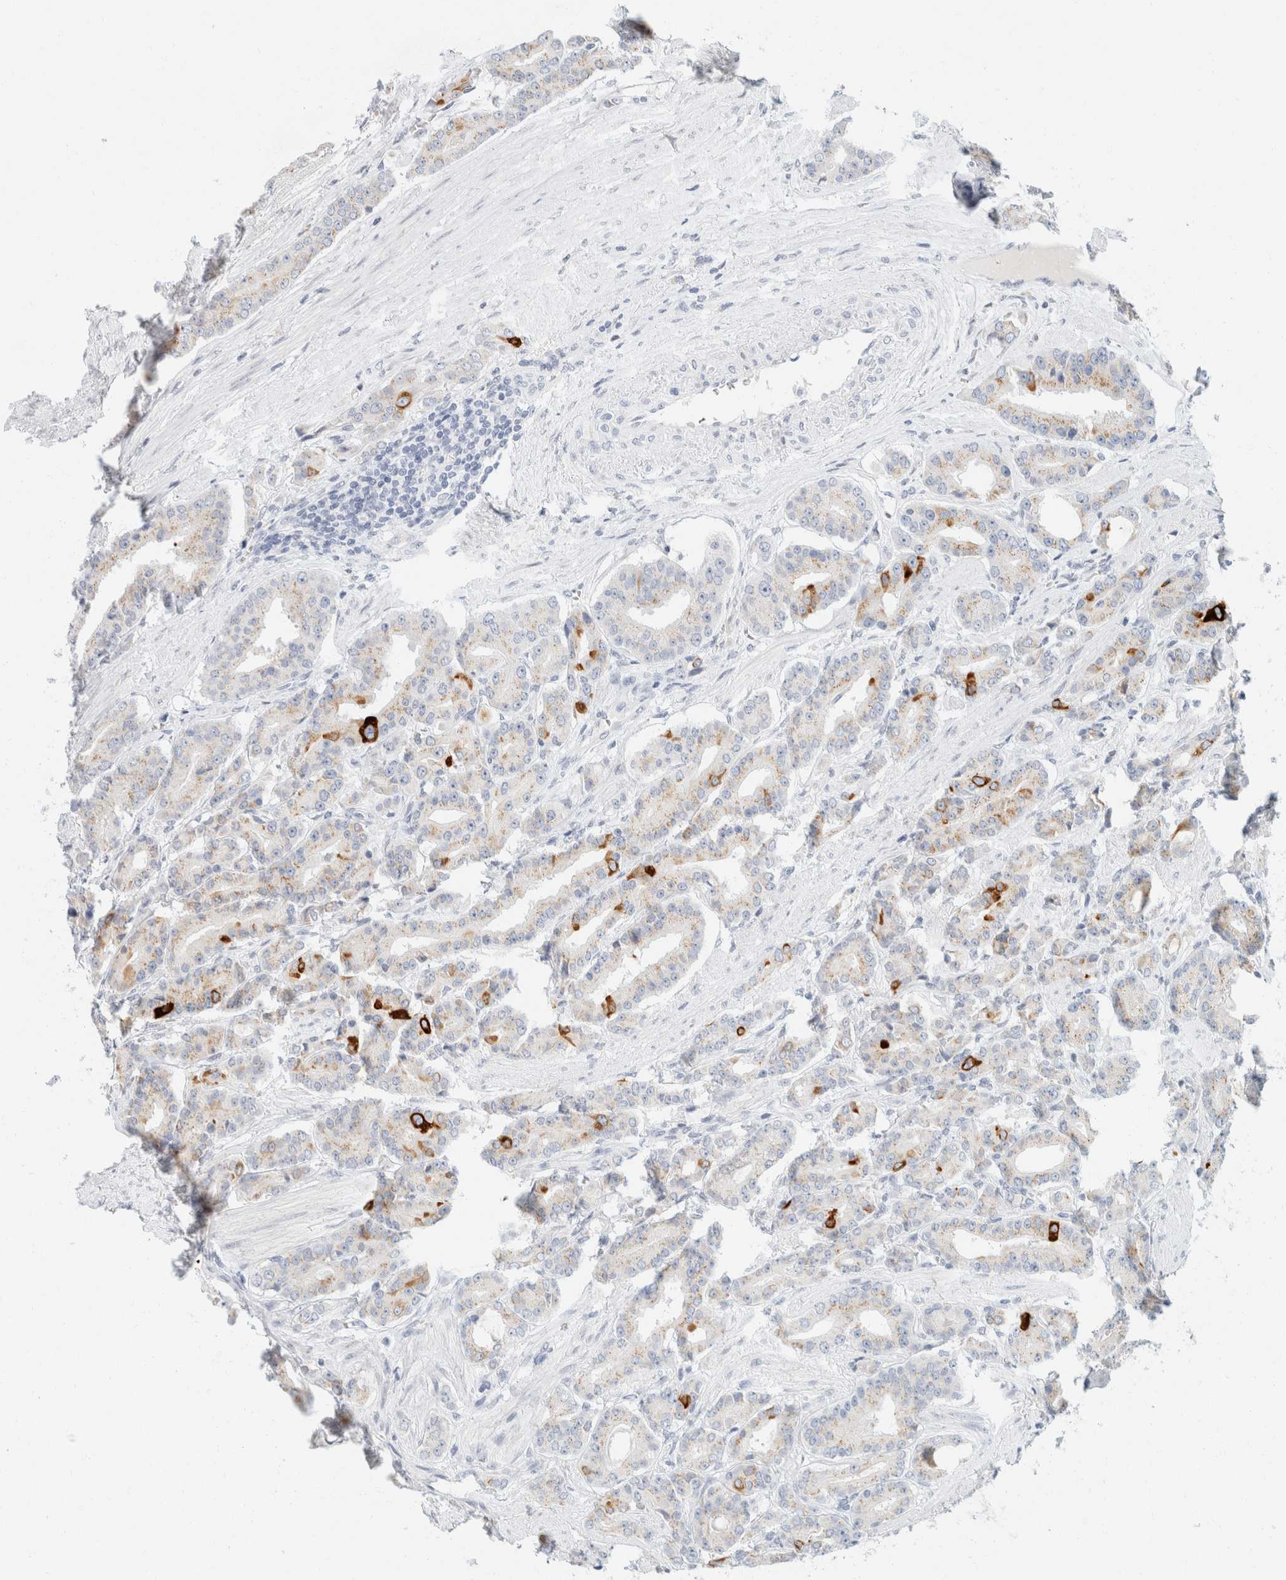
{"staining": {"intensity": "strong", "quantity": "<25%", "location": "cytoplasmic/membranous"}, "tissue": "prostate cancer", "cell_type": "Tumor cells", "image_type": "cancer", "snomed": [{"axis": "morphology", "description": "Adenocarcinoma, High grade"}, {"axis": "topography", "description": "Prostate"}], "caption": "Prostate cancer (high-grade adenocarcinoma) stained with a brown dye exhibits strong cytoplasmic/membranous positive expression in approximately <25% of tumor cells.", "gene": "KRT20", "patient": {"sex": "male", "age": 71}}